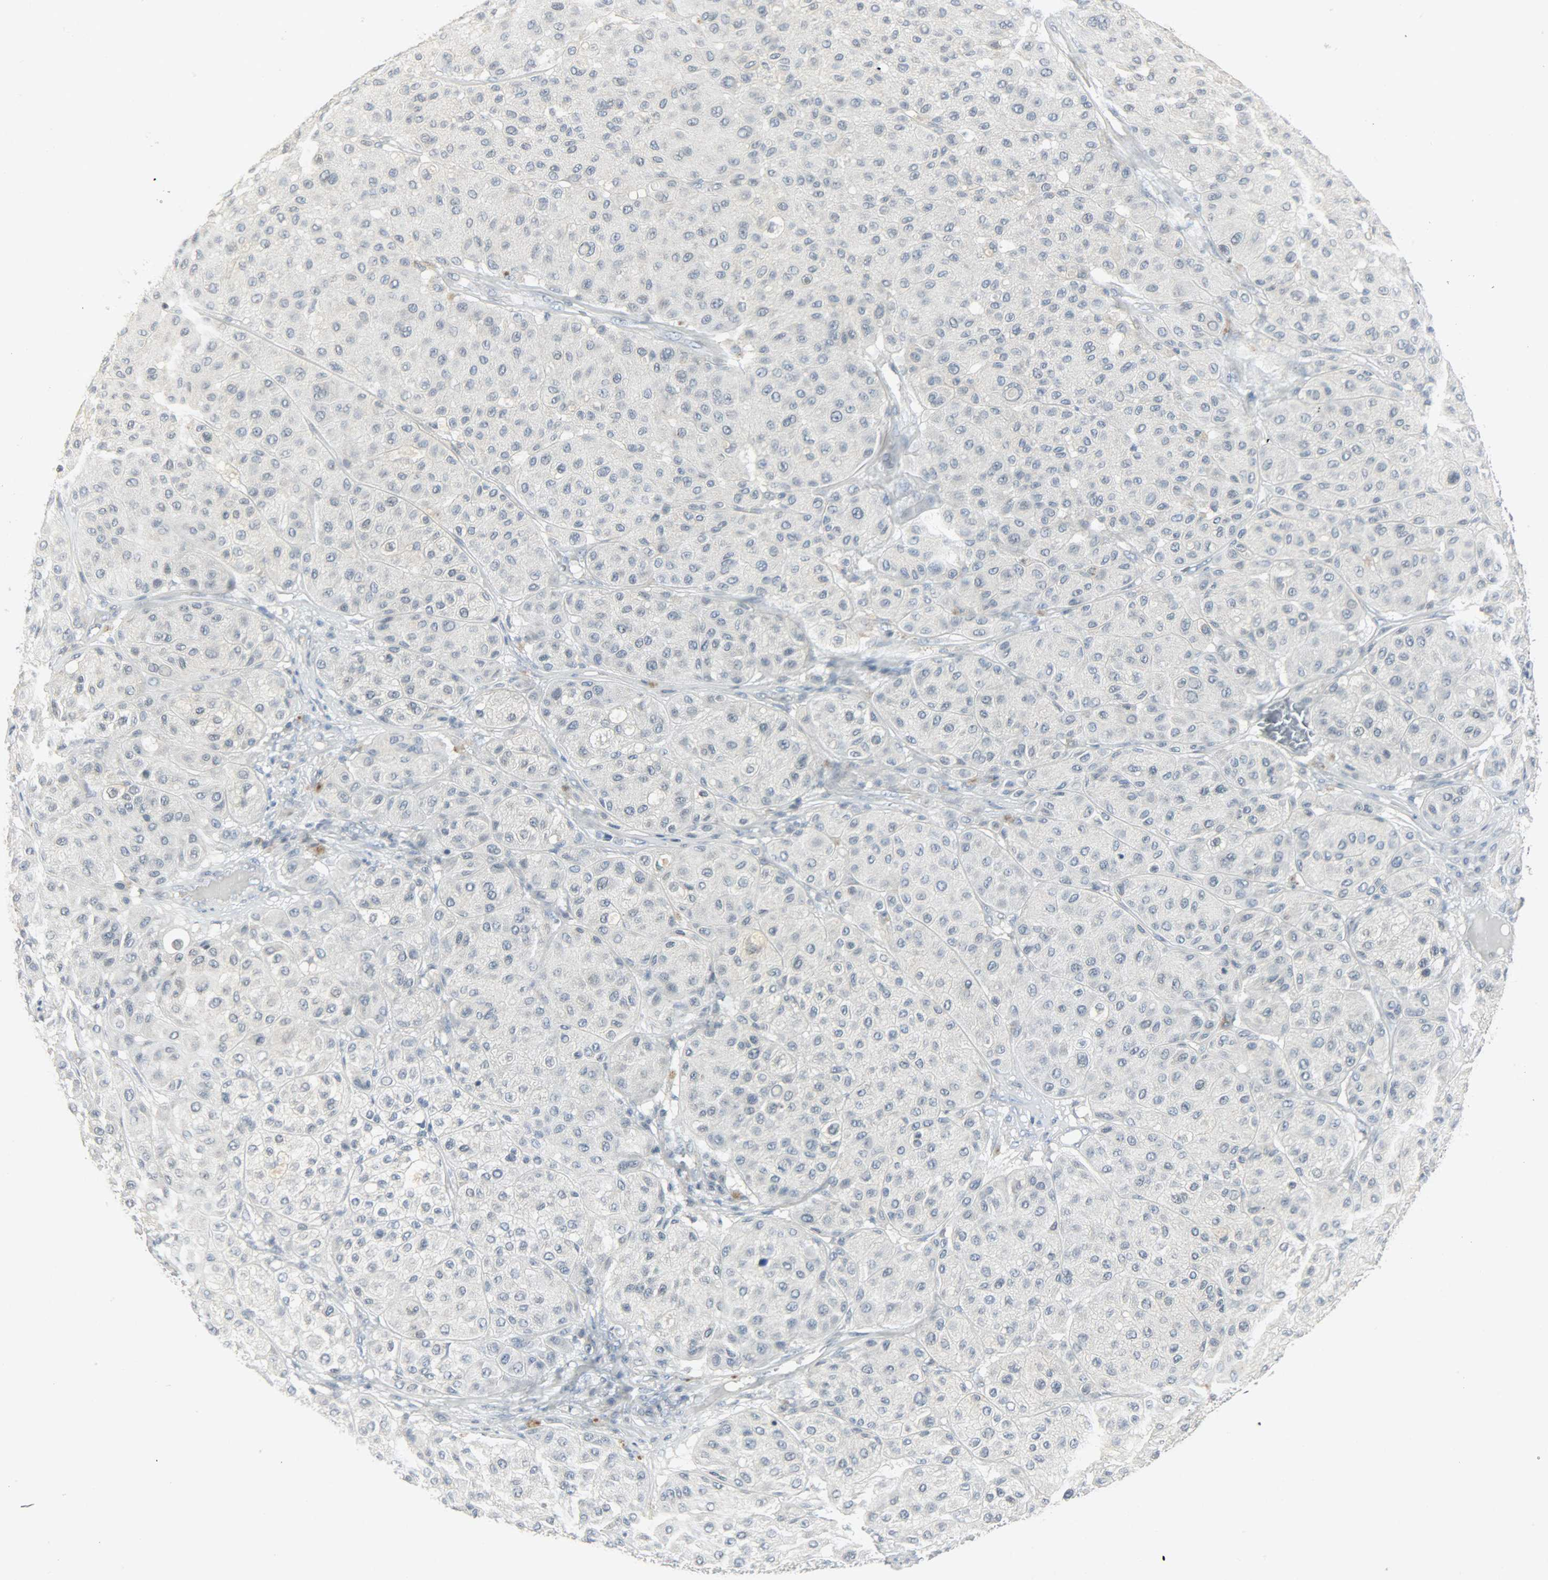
{"staining": {"intensity": "negative", "quantity": "none", "location": "none"}, "tissue": "melanoma", "cell_type": "Tumor cells", "image_type": "cancer", "snomed": [{"axis": "morphology", "description": "Normal tissue, NOS"}, {"axis": "morphology", "description": "Malignant melanoma, Metastatic site"}, {"axis": "topography", "description": "Skin"}], "caption": "Immunohistochemistry (IHC) histopathology image of melanoma stained for a protein (brown), which demonstrates no staining in tumor cells.", "gene": "CAMK4", "patient": {"sex": "male", "age": 41}}